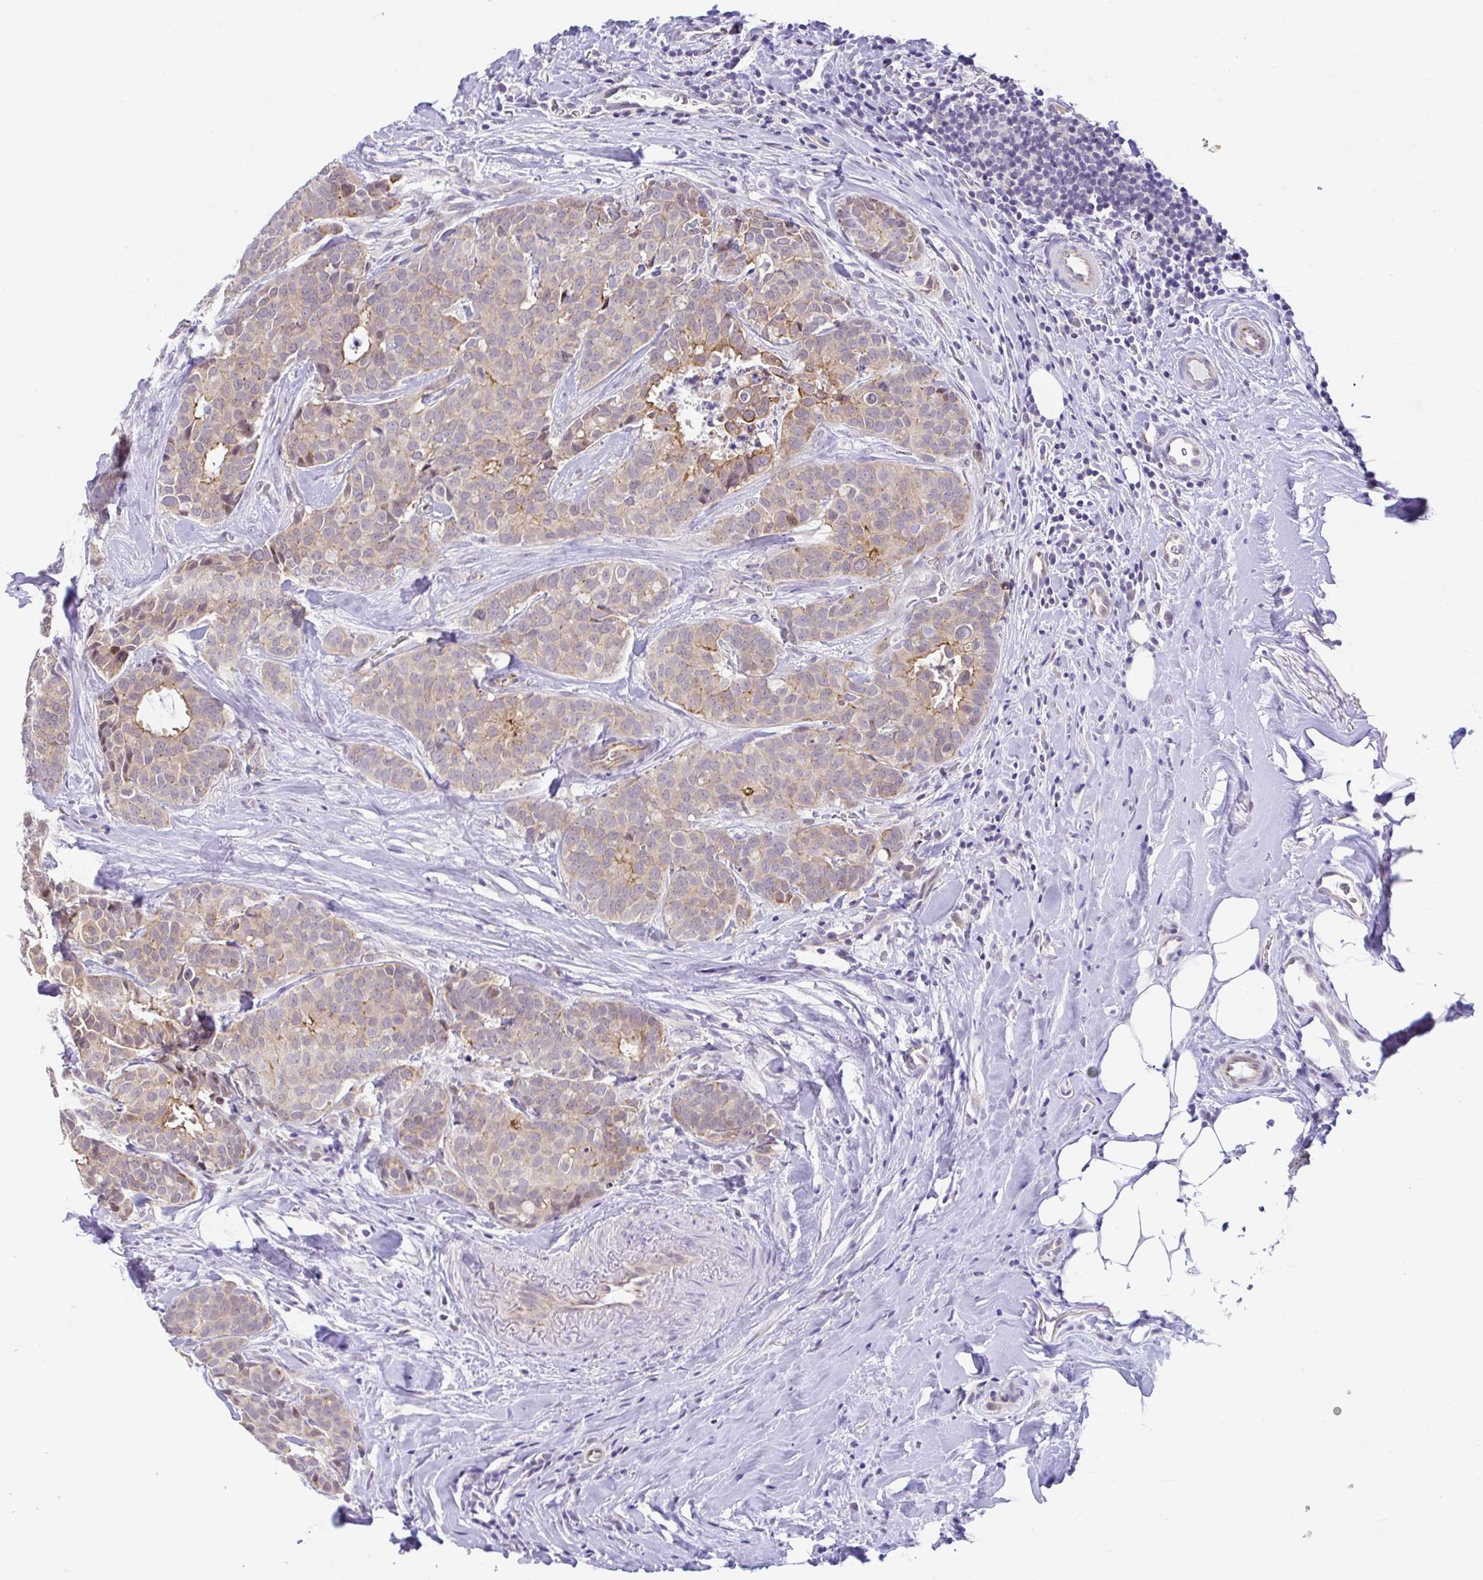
{"staining": {"intensity": "weak", "quantity": ">75%", "location": "cytoplasmic/membranous"}, "tissue": "breast cancer", "cell_type": "Tumor cells", "image_type": "cancer", "snomed": [{"axis": "morphology", "description": "Duct carcinoma"}, {"axis": "topography", "description": "Breast"}], "caption": "An immunohistochemistry (IHC) micrograph of neoplastic tissue is shown. Protein staining in brown highlights weak cytoplasmic/membranous positivity in breast cancer within tumor cells.", "gene": "CGNL1", "patient": {"sex": "female", "age": 84}}